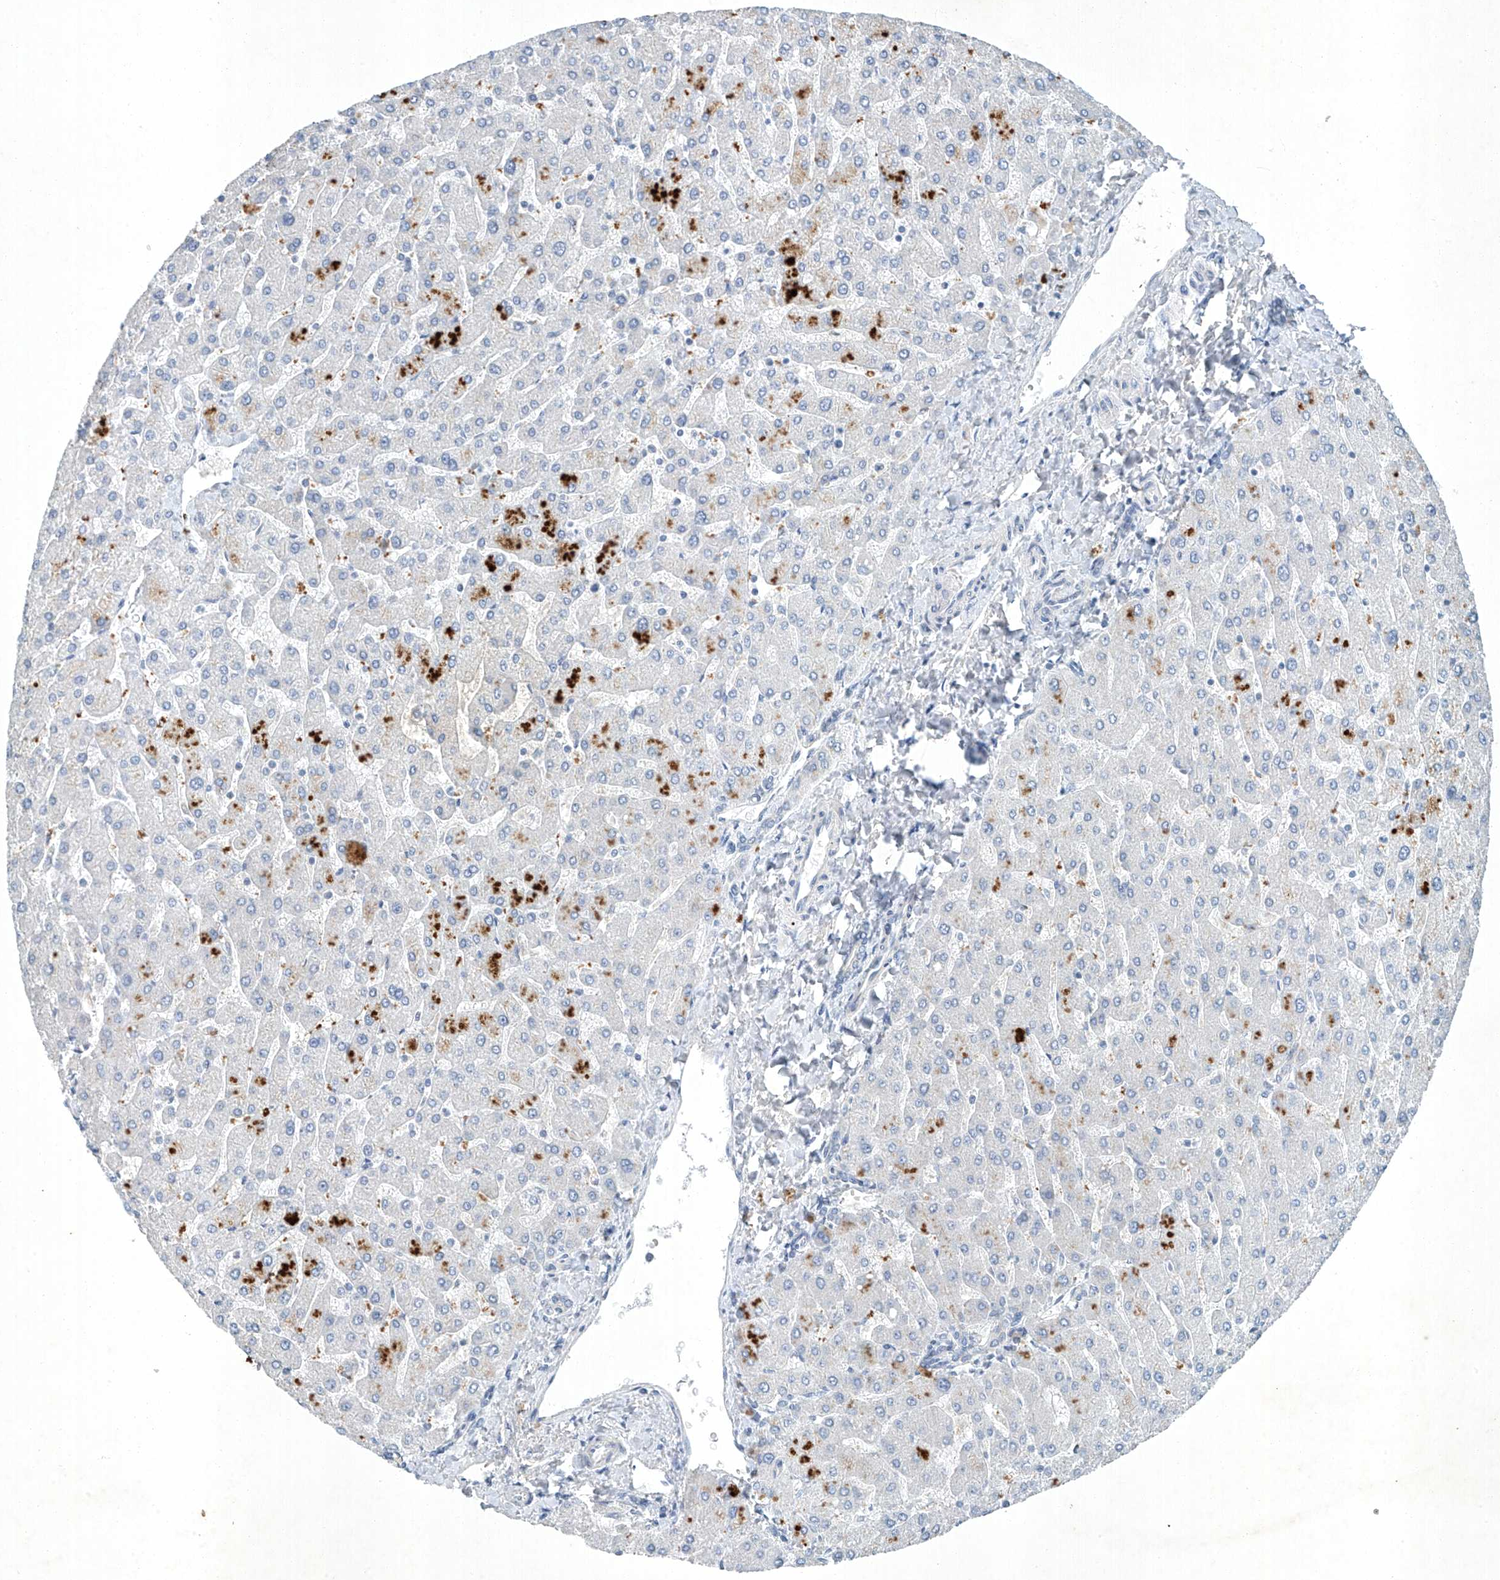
{"staining": {"intensity": "negative", "quantity": "none", "location": "none"}, "tissue": "liver", "cell_type": "Cholangiocytes", "image_type": "normal", "snomed": [{"axis": "morphology", "description": "Normal tissue, NOS"}, {"axis": "topography", "description": "Liver"}], "caption": "IHC photomicrograph of benign liver: liver stained with DAB demonstrates no significant protein positivity in cholangiocytes.", "gene": "TAF8", "patient": {"sex": "male", "age": 55}}